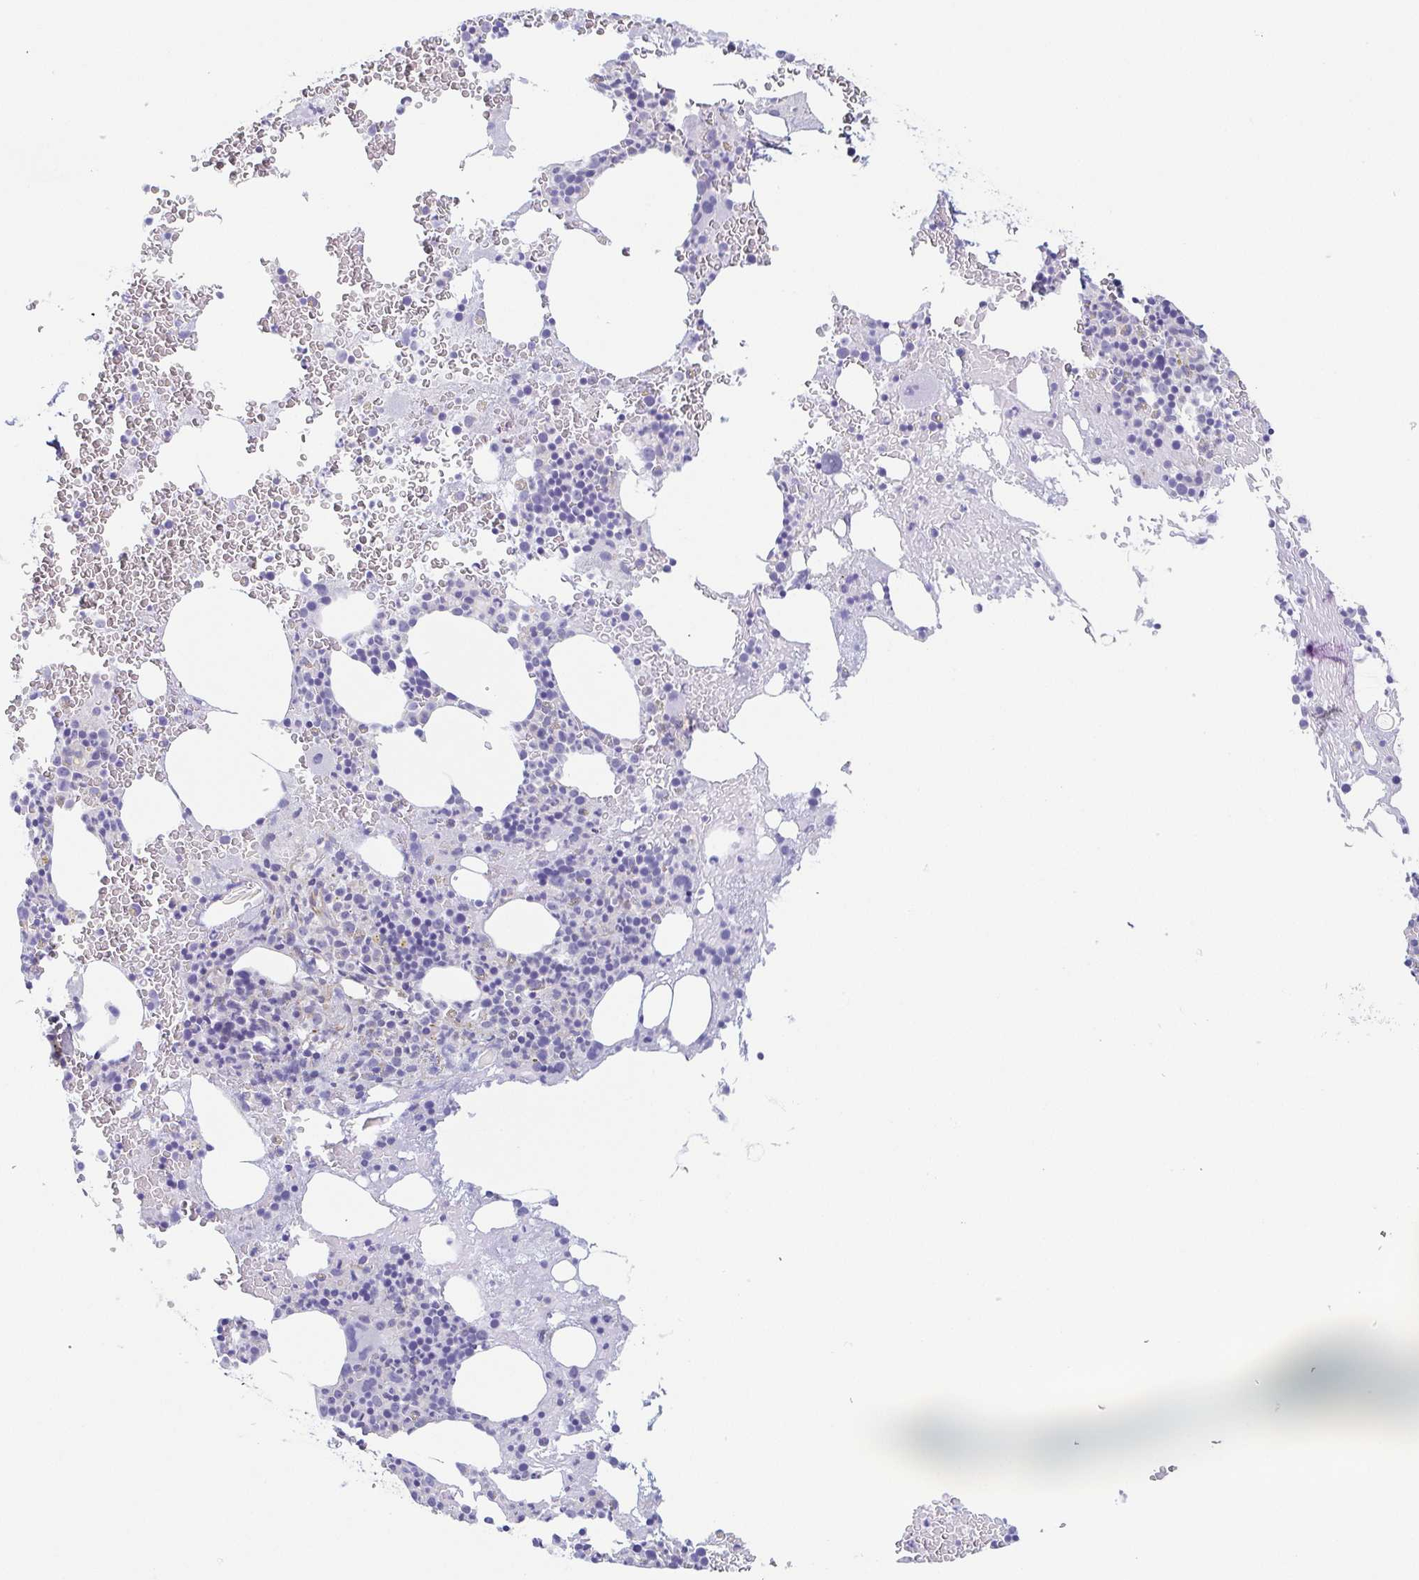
{"staining": {"intensity": "negative", "quantity": "none", "location": "none"}, "tissue": "bone marrow", "cell_type": "Hematopoietic cells", "image_type": "normal", "snomed": [{"axis": "morphology", "description": "Normal tissue, NOS"}, {"axis": "topography", "description": "Bone marrow"}], "caption": "This is an IHC micrograph of normal bone marrow. There is no staining in hematopoietic cells.", "gene": "COL17A1", "patient": {"sex": "male", "age": 47}}